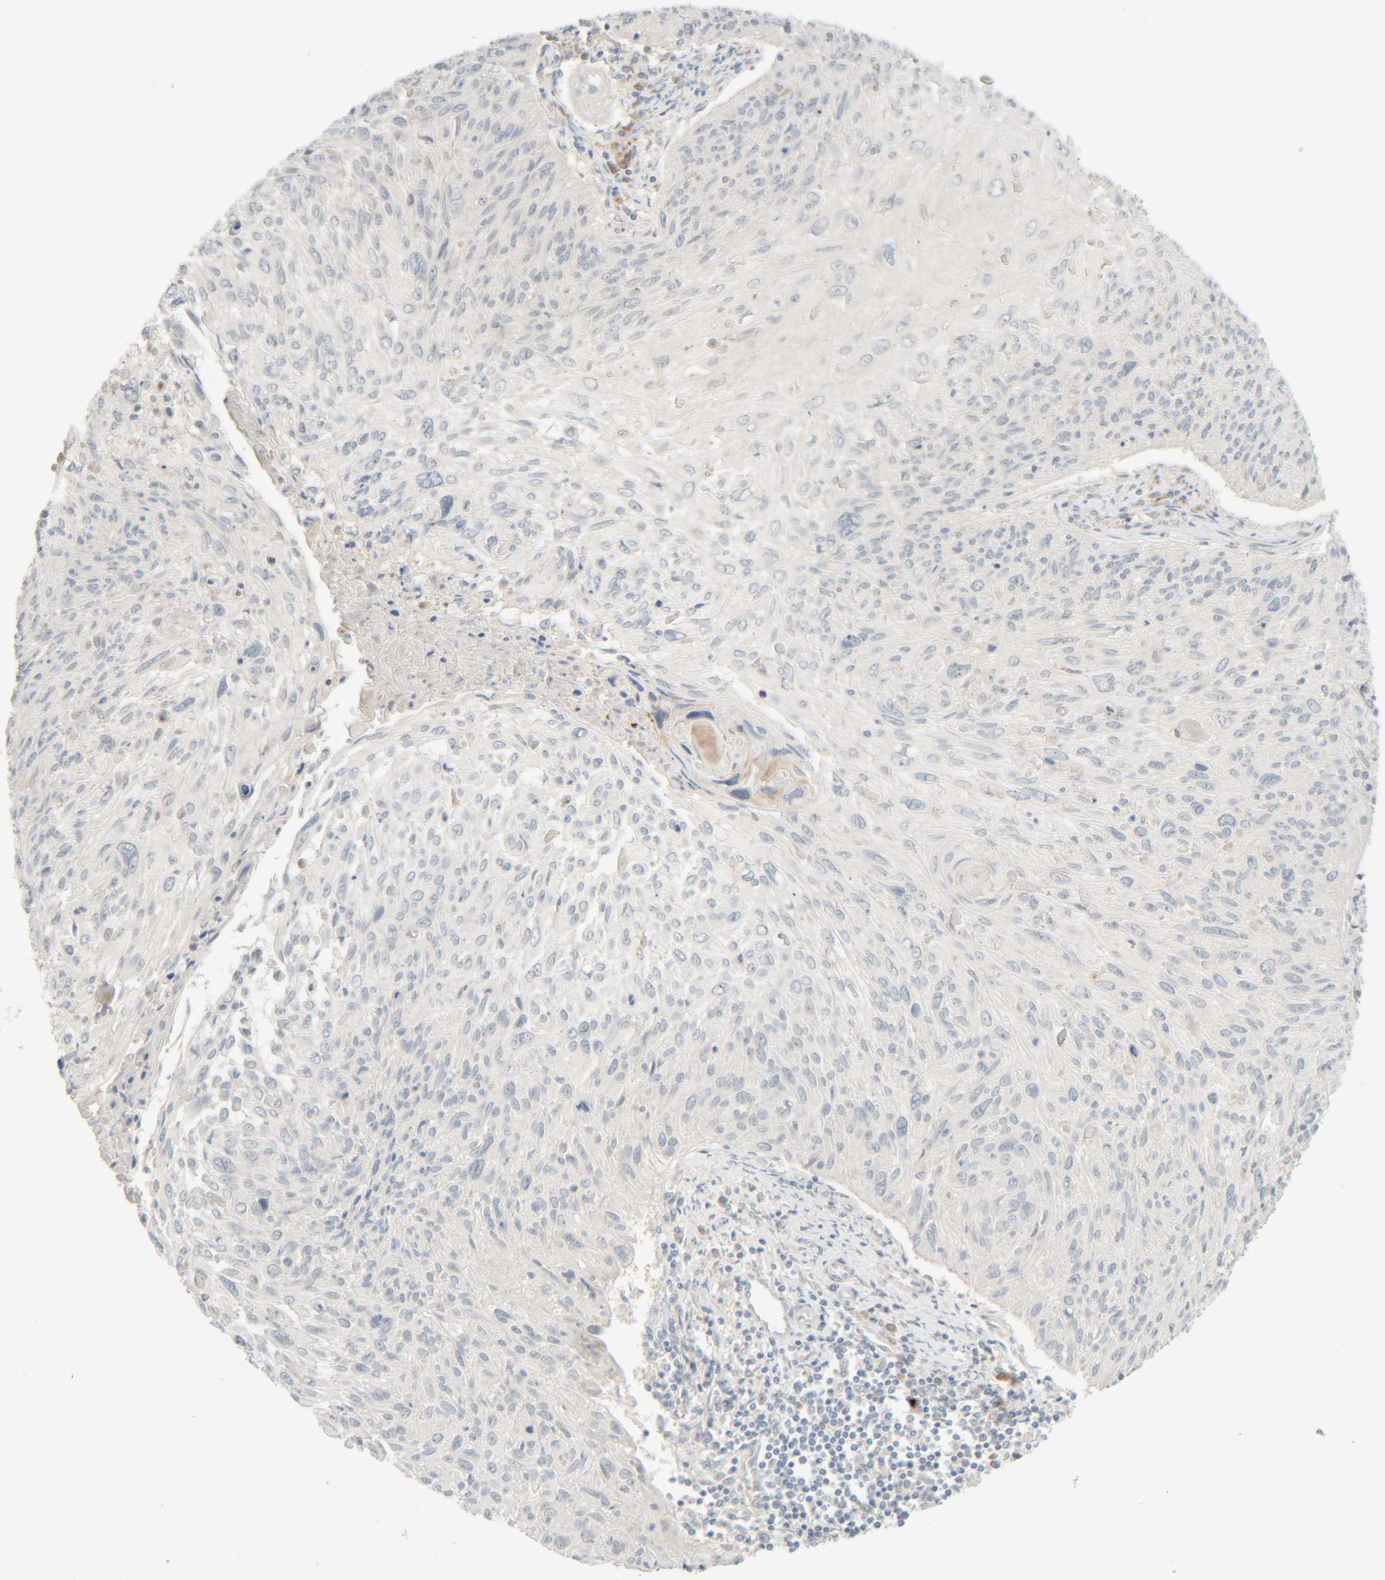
{"staining": {"intensity": "negative", "quantity": "none", "location": "none"}, "tissue": "cervical cancer", "cell_type": "Tumor cells", "image_type": "cancer", "snomed": [{"axis": "morphology", "description": "Squamous cell carcinoma, NOS"}, {"axis": "topography", "description": "Cervix"}], "caption": "The histopathology image shows no significant expression in tumor cells of cervical squamous cell carcinoma.", "gene": "CHKA", "patient": {"sex": "female", "age": 51}}